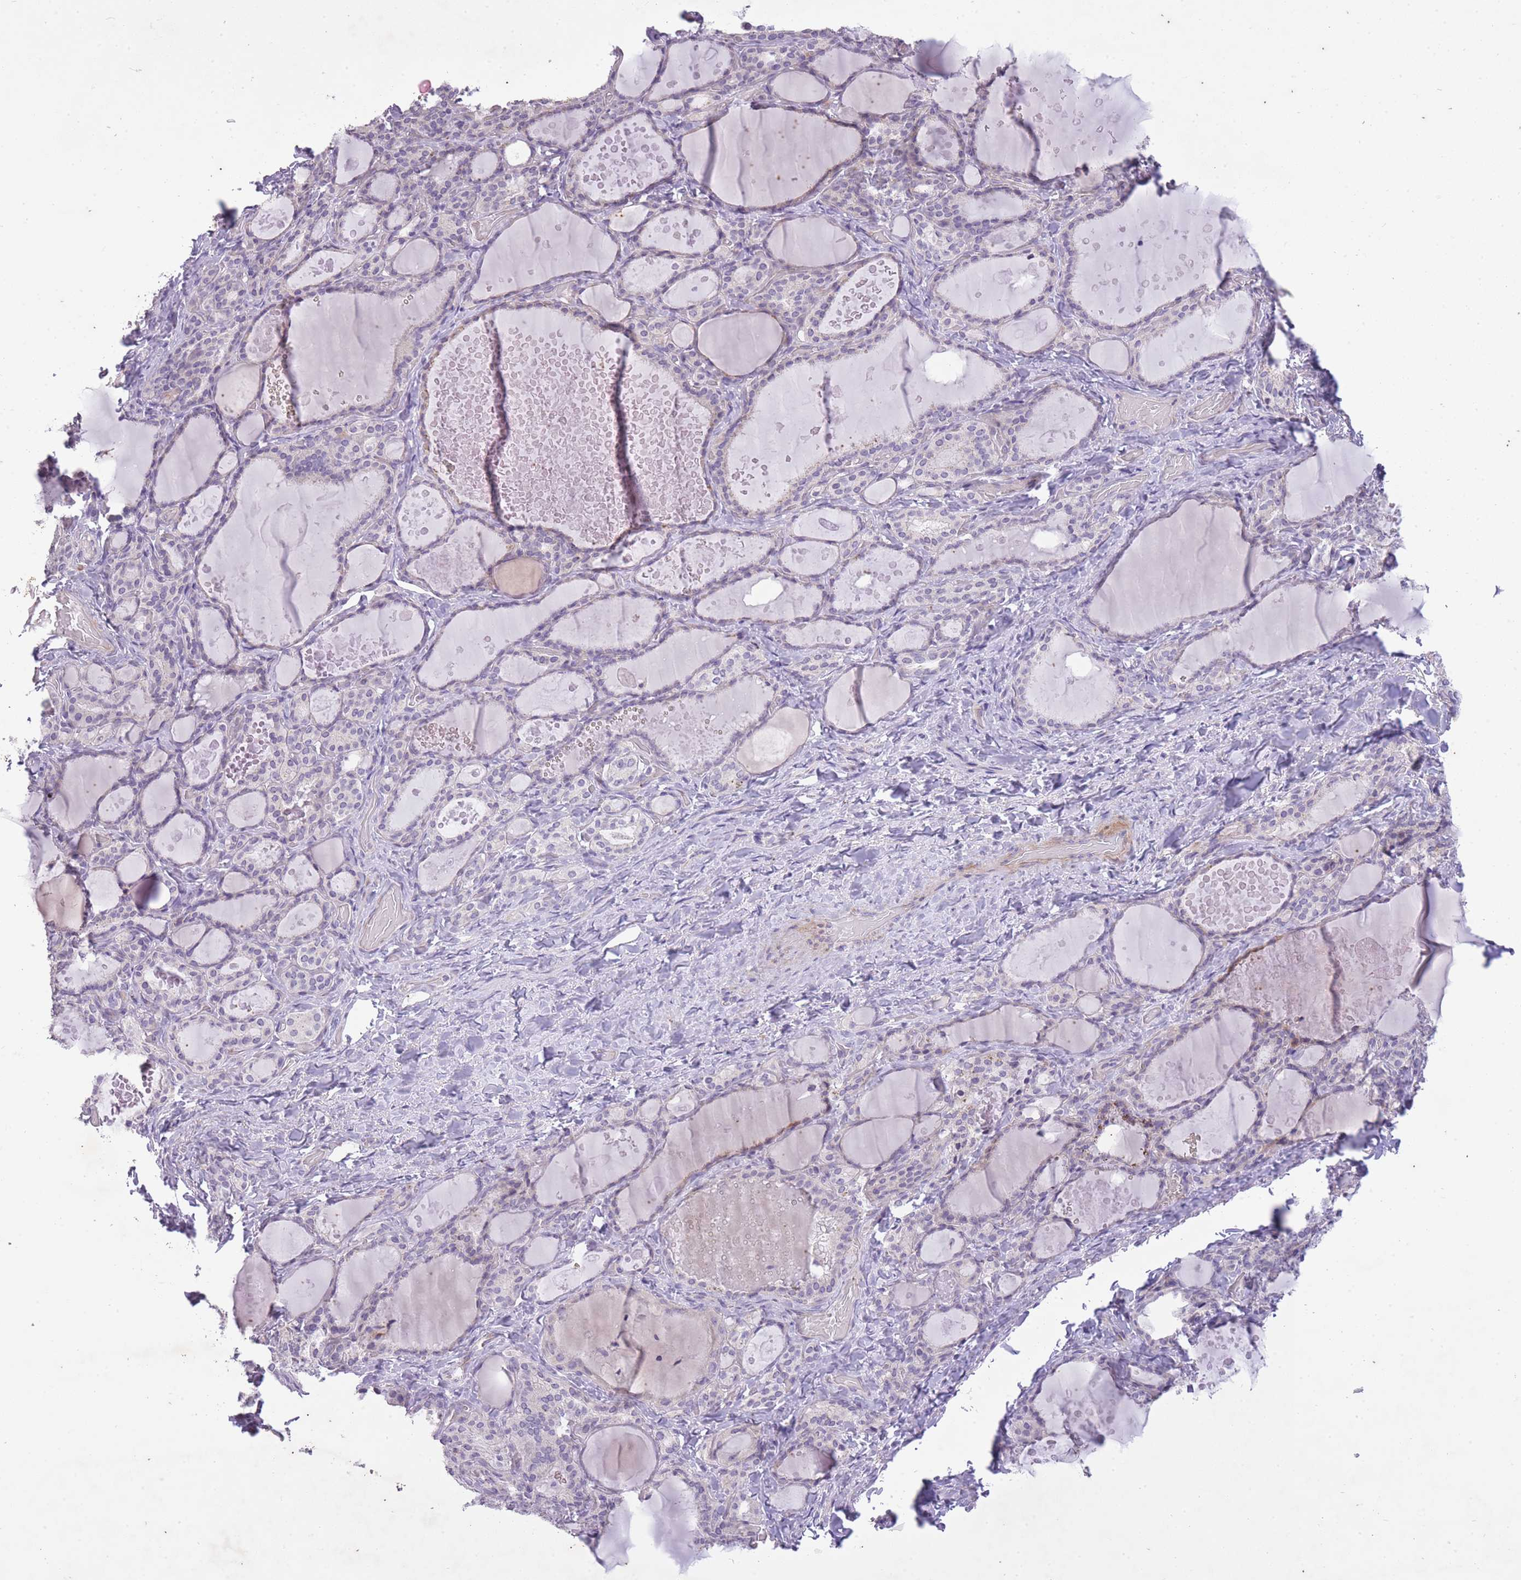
{"staining": {"intensity": "negative", "quantity": "none", "location": "none"}, "tissue": "thyroid gland", "cell_type": "Glandular cells", "image_type": "normal", "snomed": [{"axis": "morphology", "description": "Normal tissue, NOS"}, {"axis": "topography", "description": "Thyroid gland"}], "caption": "Benign thyroid gland was stained to show a protein in brown. There is no significant expression in glandular cells.", "gene": "CNTNAP3B", "patient": {"sex": "female", "age": 46}}